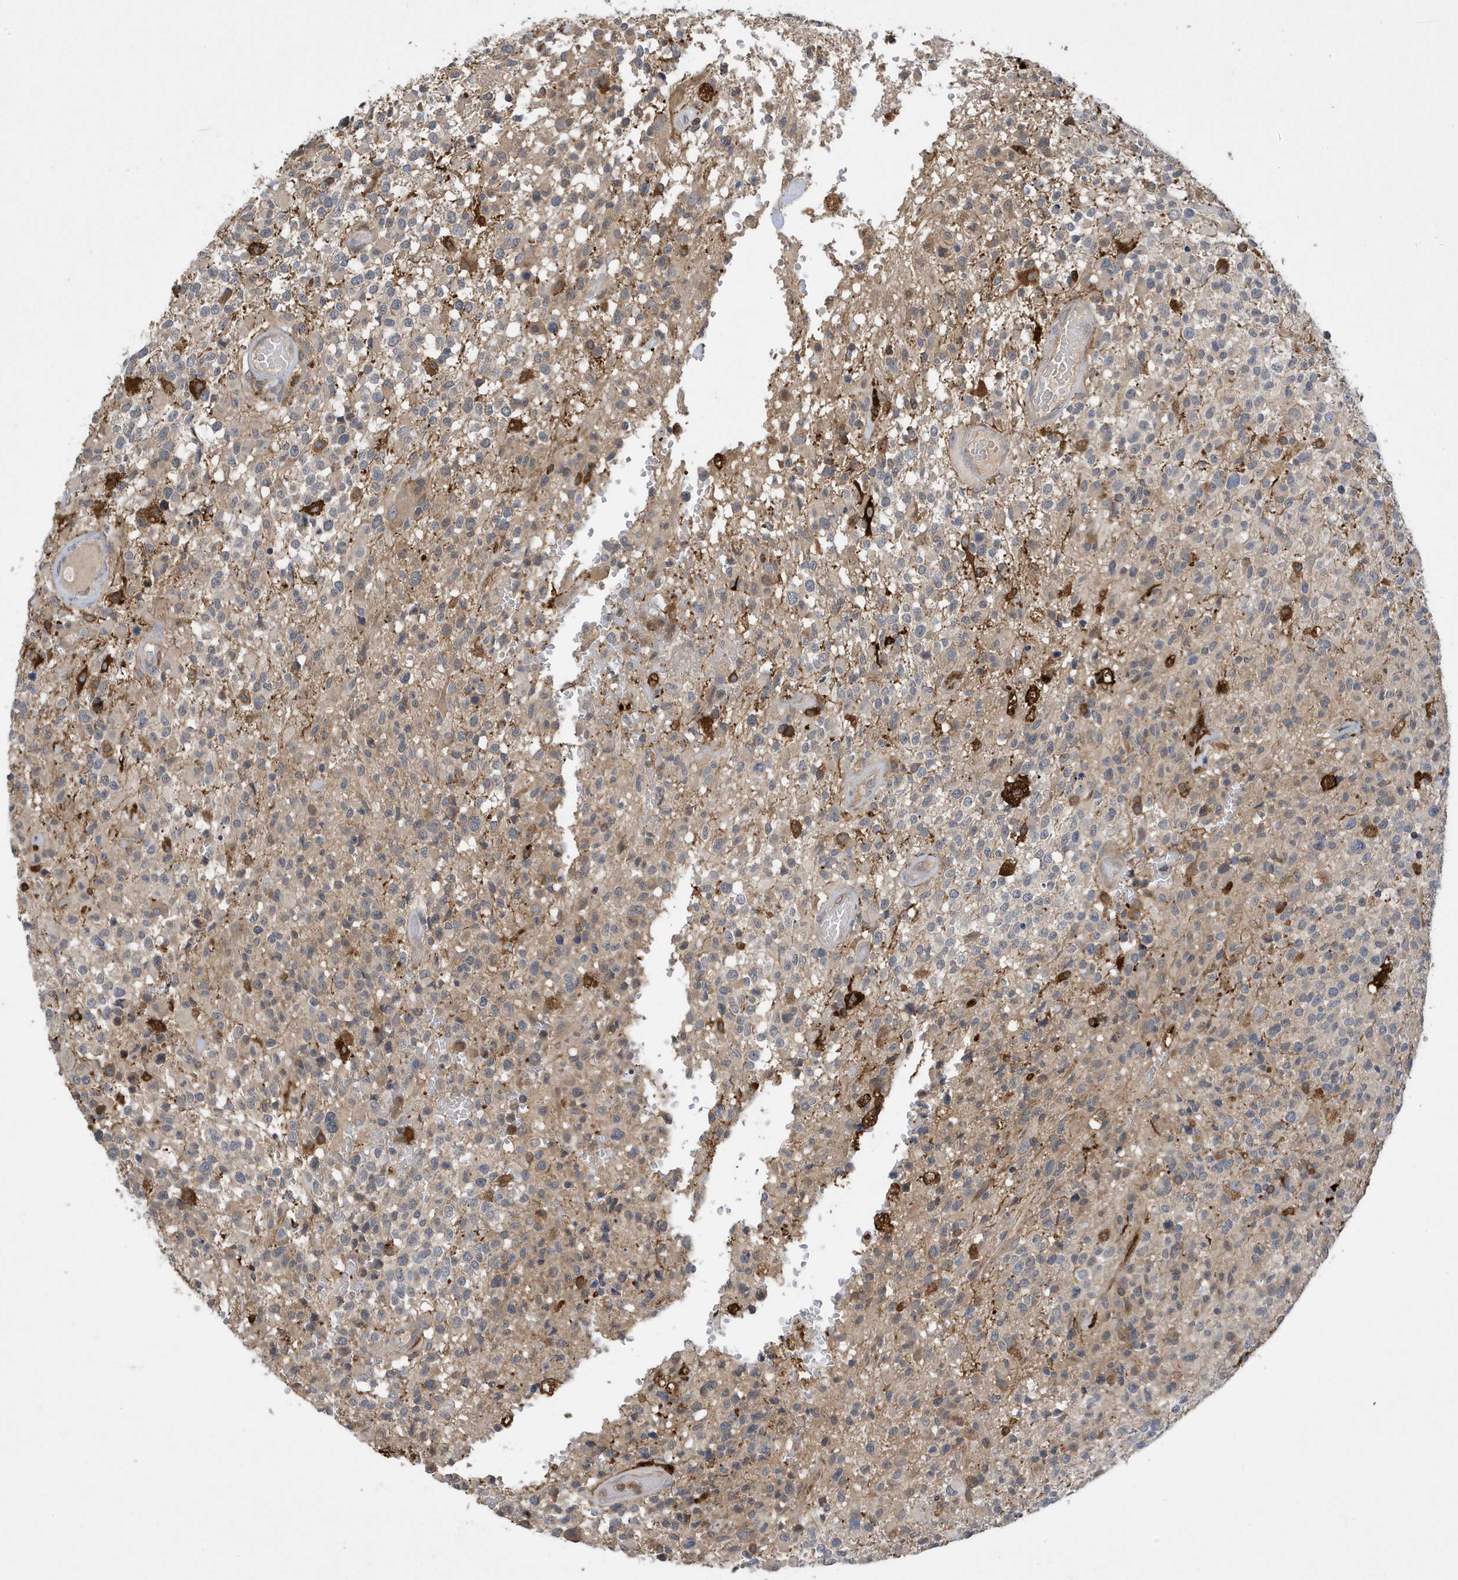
{"staining": {"intensity": "strong", "quantity": "<25%", "location": "cytoplasmic/membranous"}, "tissue": "glioma", "cell_type": "Tumor cells", "image_type": "cancer", "snomed": [{"axis": "morphology", "description": "Glioma, malignant, High grade"}, {"axis": "morphology", "description": "Glioblastoma, NOS"}, {"axis": "topography", "description": "Brain"}], "caption": "Immunohistochemistry micrograph of malignant glioma (high-grade) stained for a protein (brown), which exhibits medium levels of strong cytoplasmic/membranous positivity in approximately <25% of tumor cells.", "gene": "NSUN3", "patient": {"sex": "male", "age": 60}}